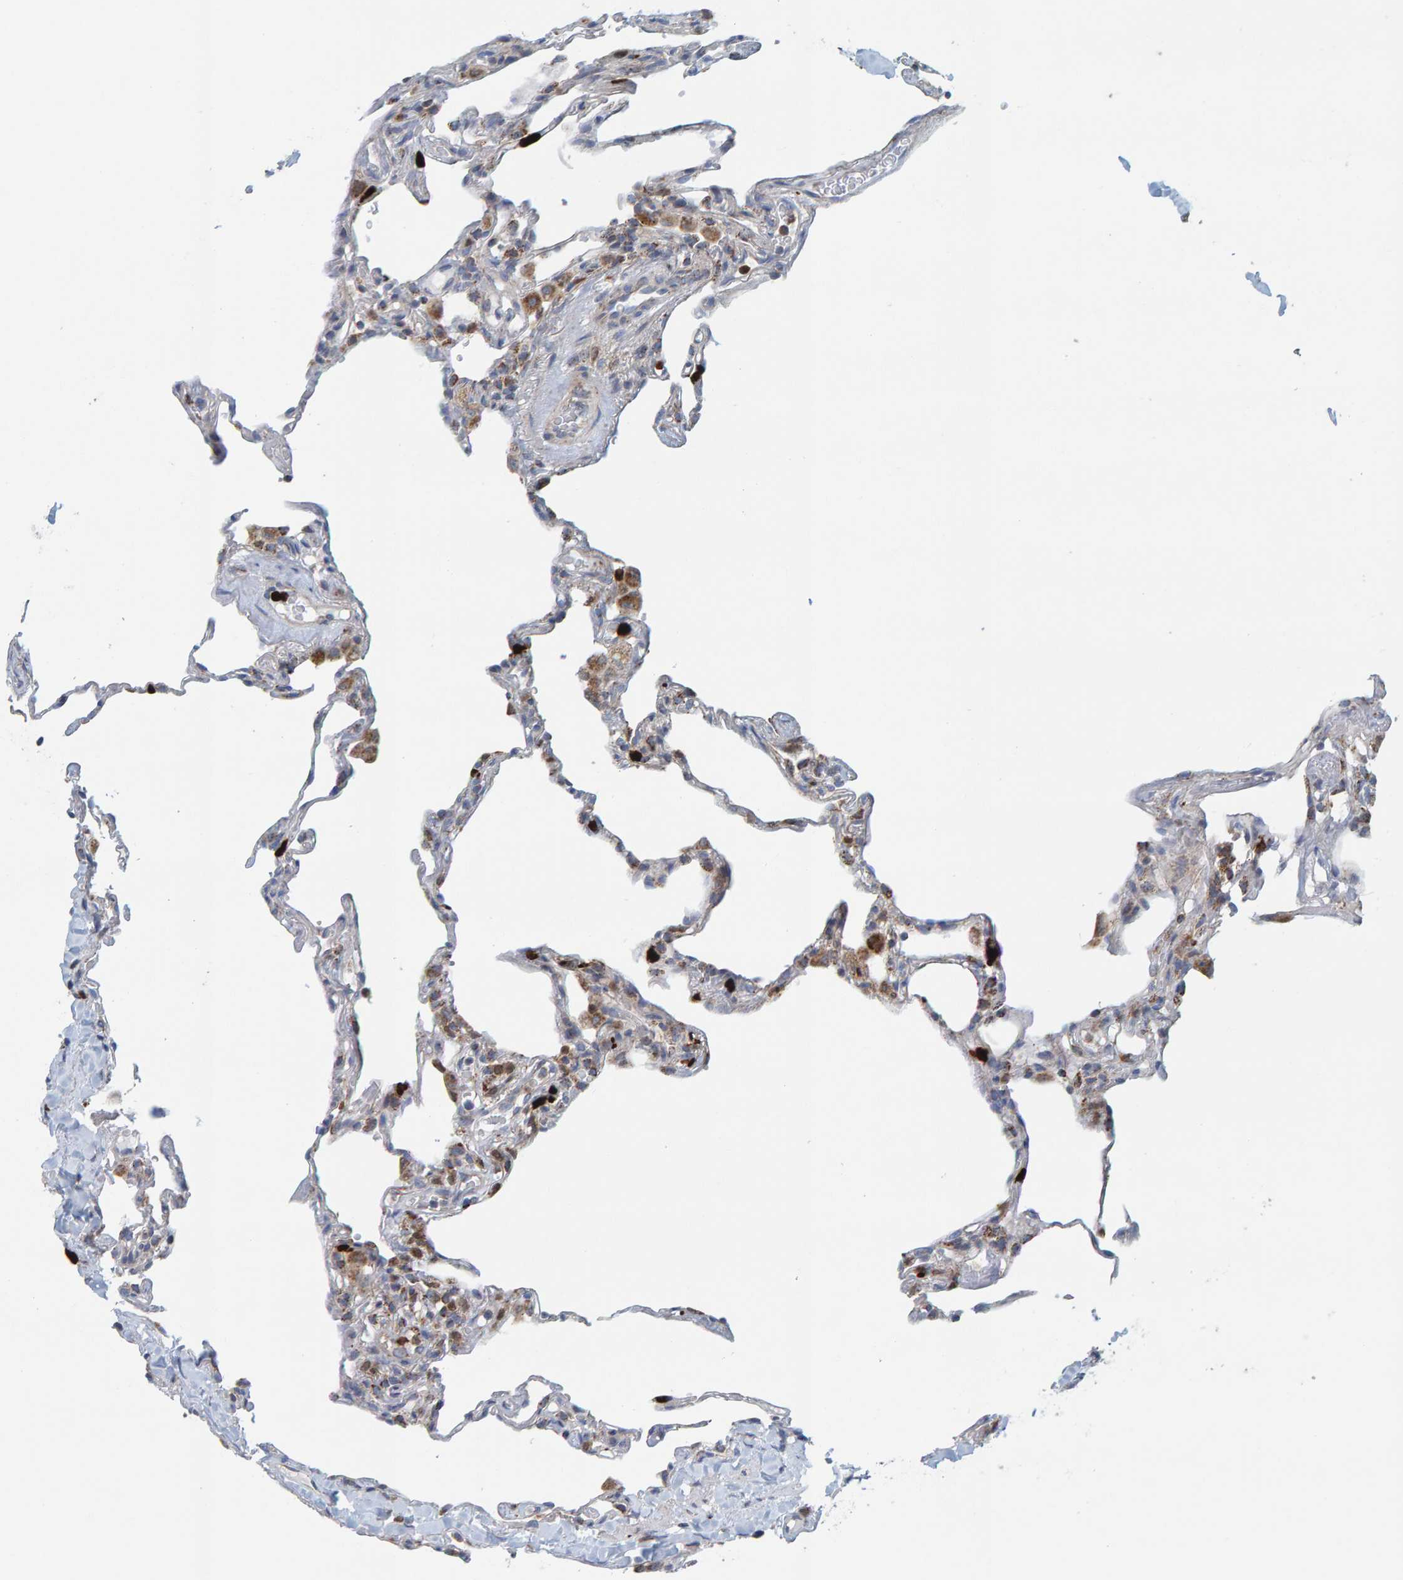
{"staining": {"intensity": "moderate", "quantity": "<25%", "location": "cytoplasmic/membranous"}, "tissue": "lung", "cell_type": "Alveolar cells", "image_type": "normal", "snomed": [{"axis": "morphology", "description": "Normal tissue, NOS"}, {"axis": "topography", "description": "Lung"}], "caption": "Immunohistochemistry micrograph of unremarkable lung: lung stained using immunohistochemistry (IHC) exhibits low levels of moderate protein expression localized specifically in the cytoplasmic/membranous of alveolar cells, appearing as a cytoplasmic/membranous brown color.", "gene": "B9D1", "patient": {"sex": "male", "age": 59}}